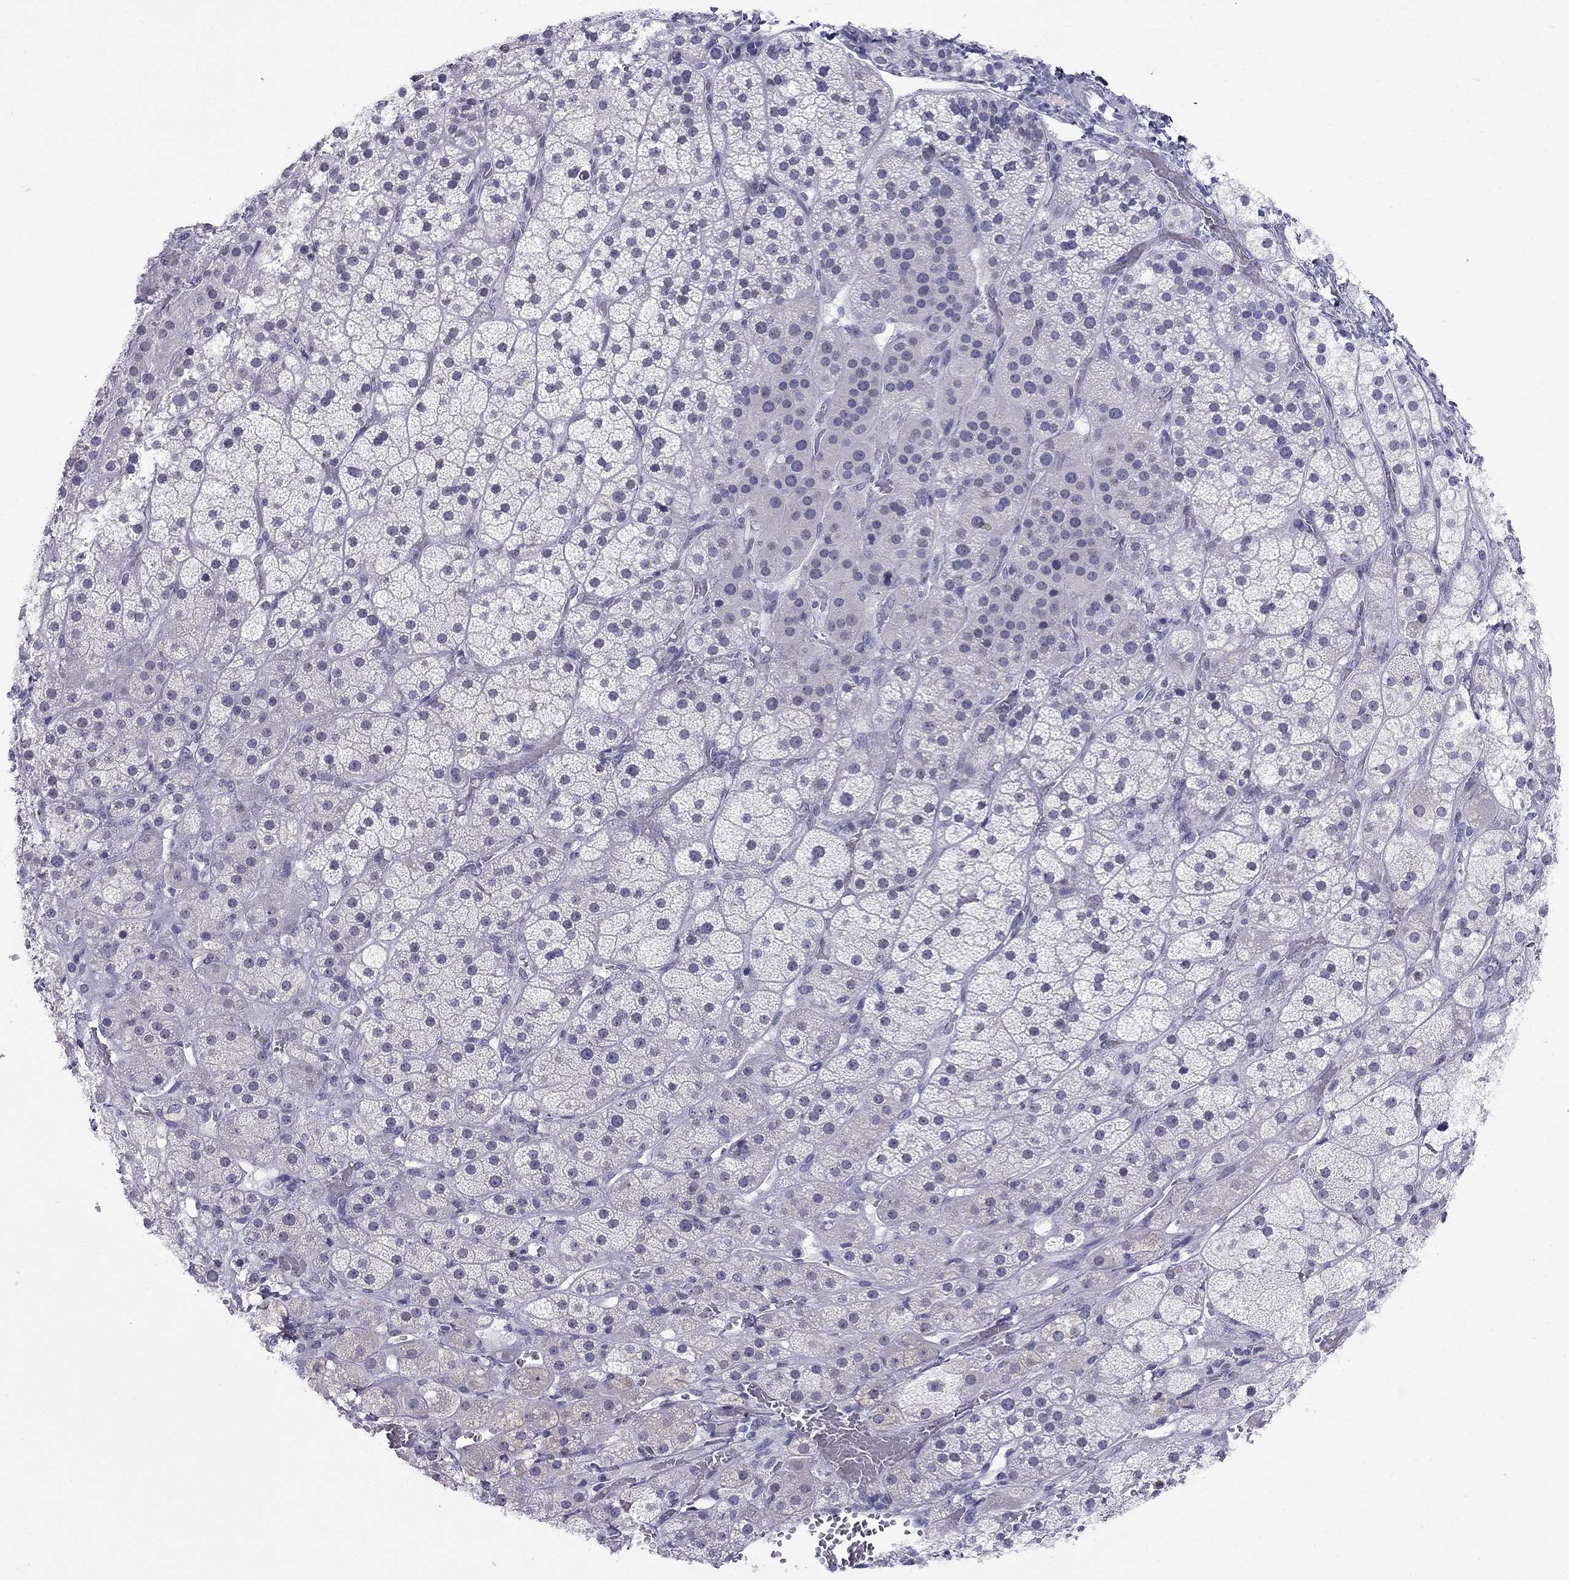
{"staining": {"intensity": "negative", "quantity": "none", "location": "none"}, "tissue": "adrenal gland", "cell_type": "Glandular cells", "image_type": "normal", "snomed": [{"axis": "morphology", "description": "Normal tissue, NOS"}, {"axis": "topography", "description": "Adrenal gland"}], "caption": "Immunohistochemistry photomicrograph of benign adrenal gland: human adrenal gland stained with DAB (3,3'-diaminobenzidine) shows no significant protein expression in glandular cells.", "gene": "MUC15", "patient": {"sex": "male", "age": 57}}